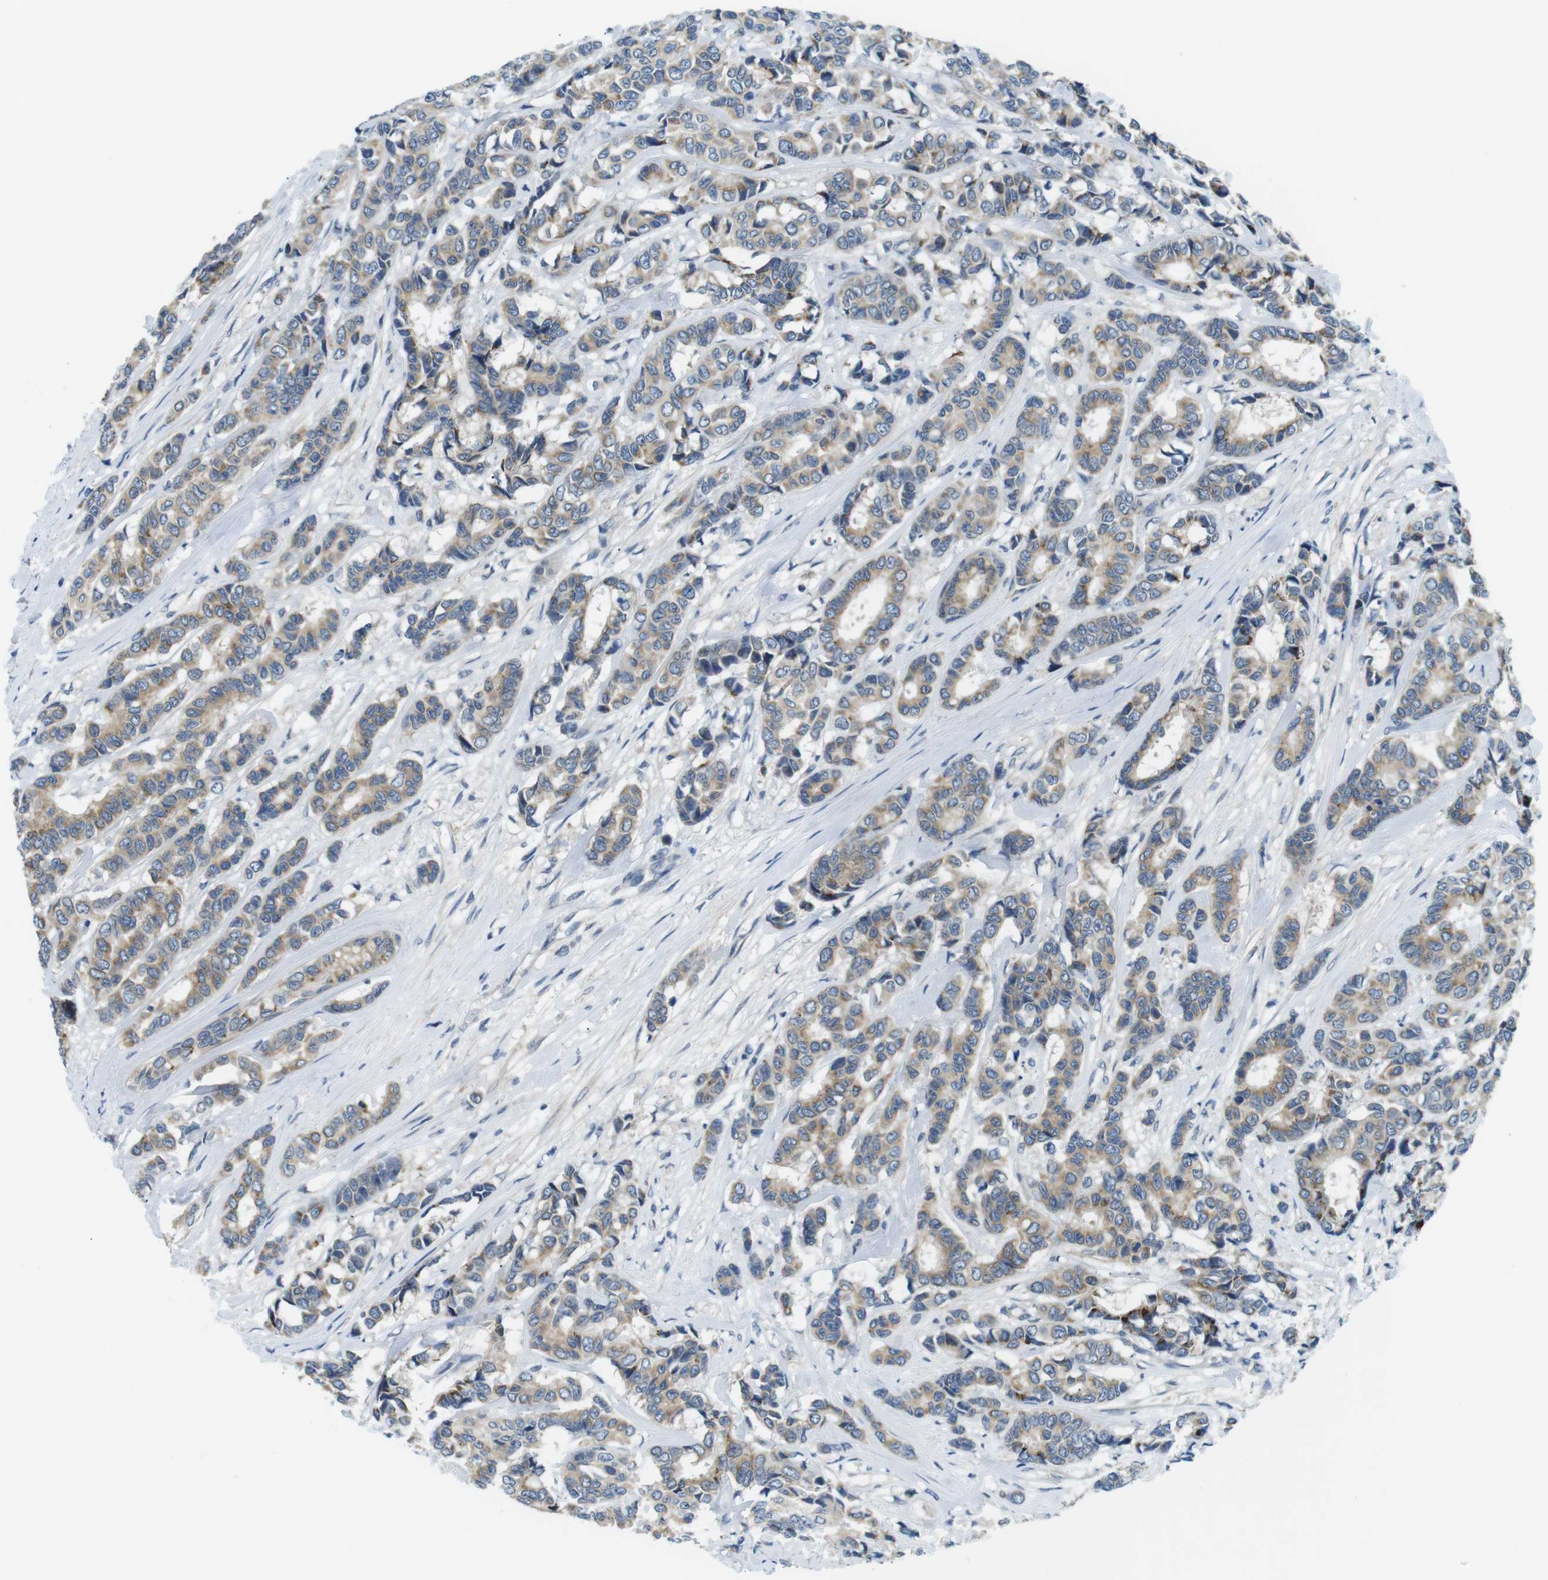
{"staining": {"intensity": "weak", "quantity": ">75%", "location": "cytoplasmic/membranous"}, "tissue": "breast cancer", "cell_type": "Tumor cells", "image_type": "cancer", "snomed": [{"axis": "morphology", "description": "Duct carcinoma"}, {"axis": "topography", "description": "Breast"}], "caption": "This micrograph displays immunohistochemistry staining of breast cancer, with low weak cytoplasmic/membranous expression in about >75% of tumor cells.", "gene": "WSCD1", "patient": {"sex": "female", "age": 87}}